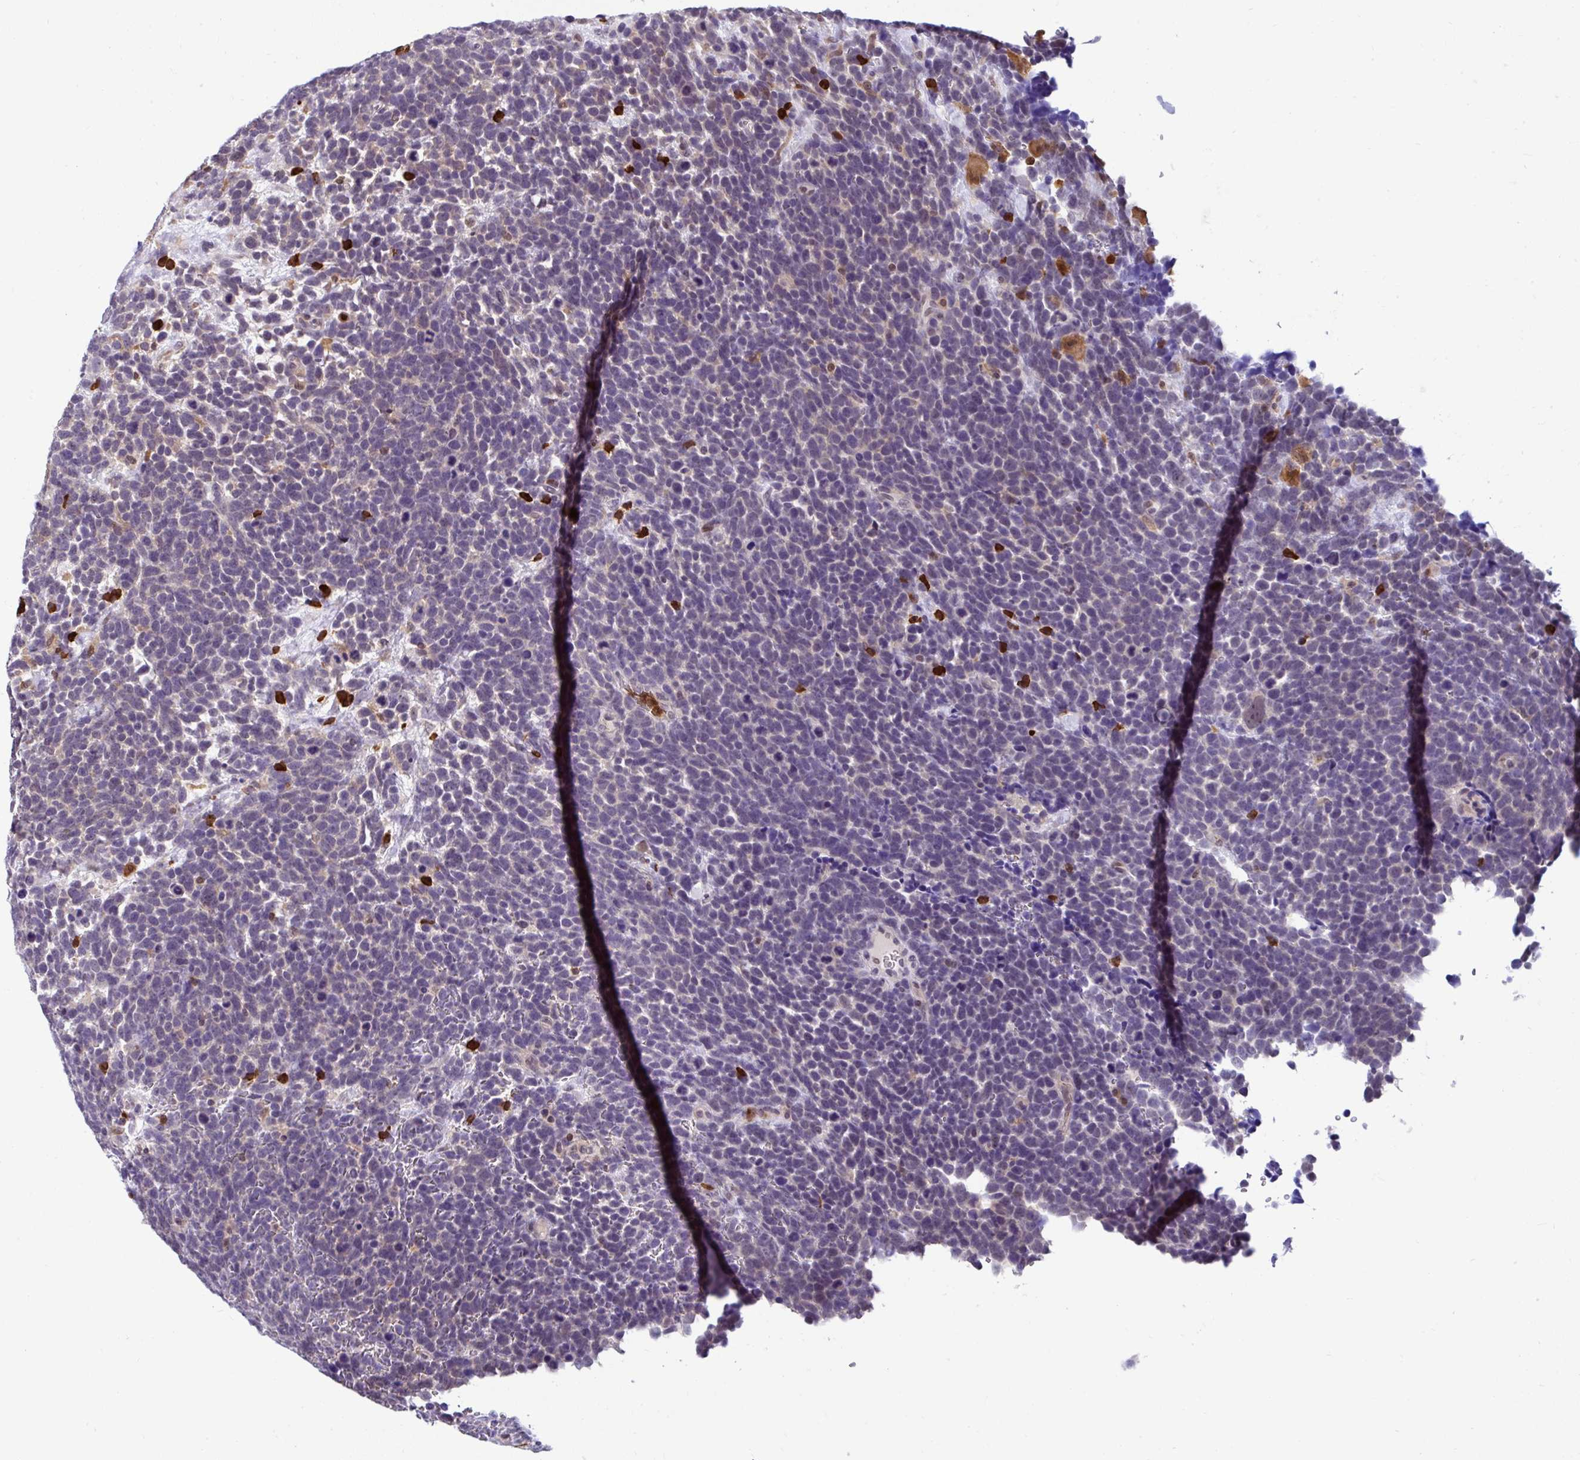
{"staining": {"intensity": "negative", "quantity": "none", "location": "none"}, "tissue": "urothelial cancer", "cell_type": "Tumor cells", "image_type": "cancer", "snomed": [{"axis": "morphology", "description": "Urothelial carcinoma, High grade"}, {"axis": "topography", "description": "Urinary bladder"}], "caption": "Immunohistochemistry of human high-grade urothelial carcinoma shows no positivity in tumor cells.", "gene": "PIN4", "patient": {"sex": "female", "age": 82}}